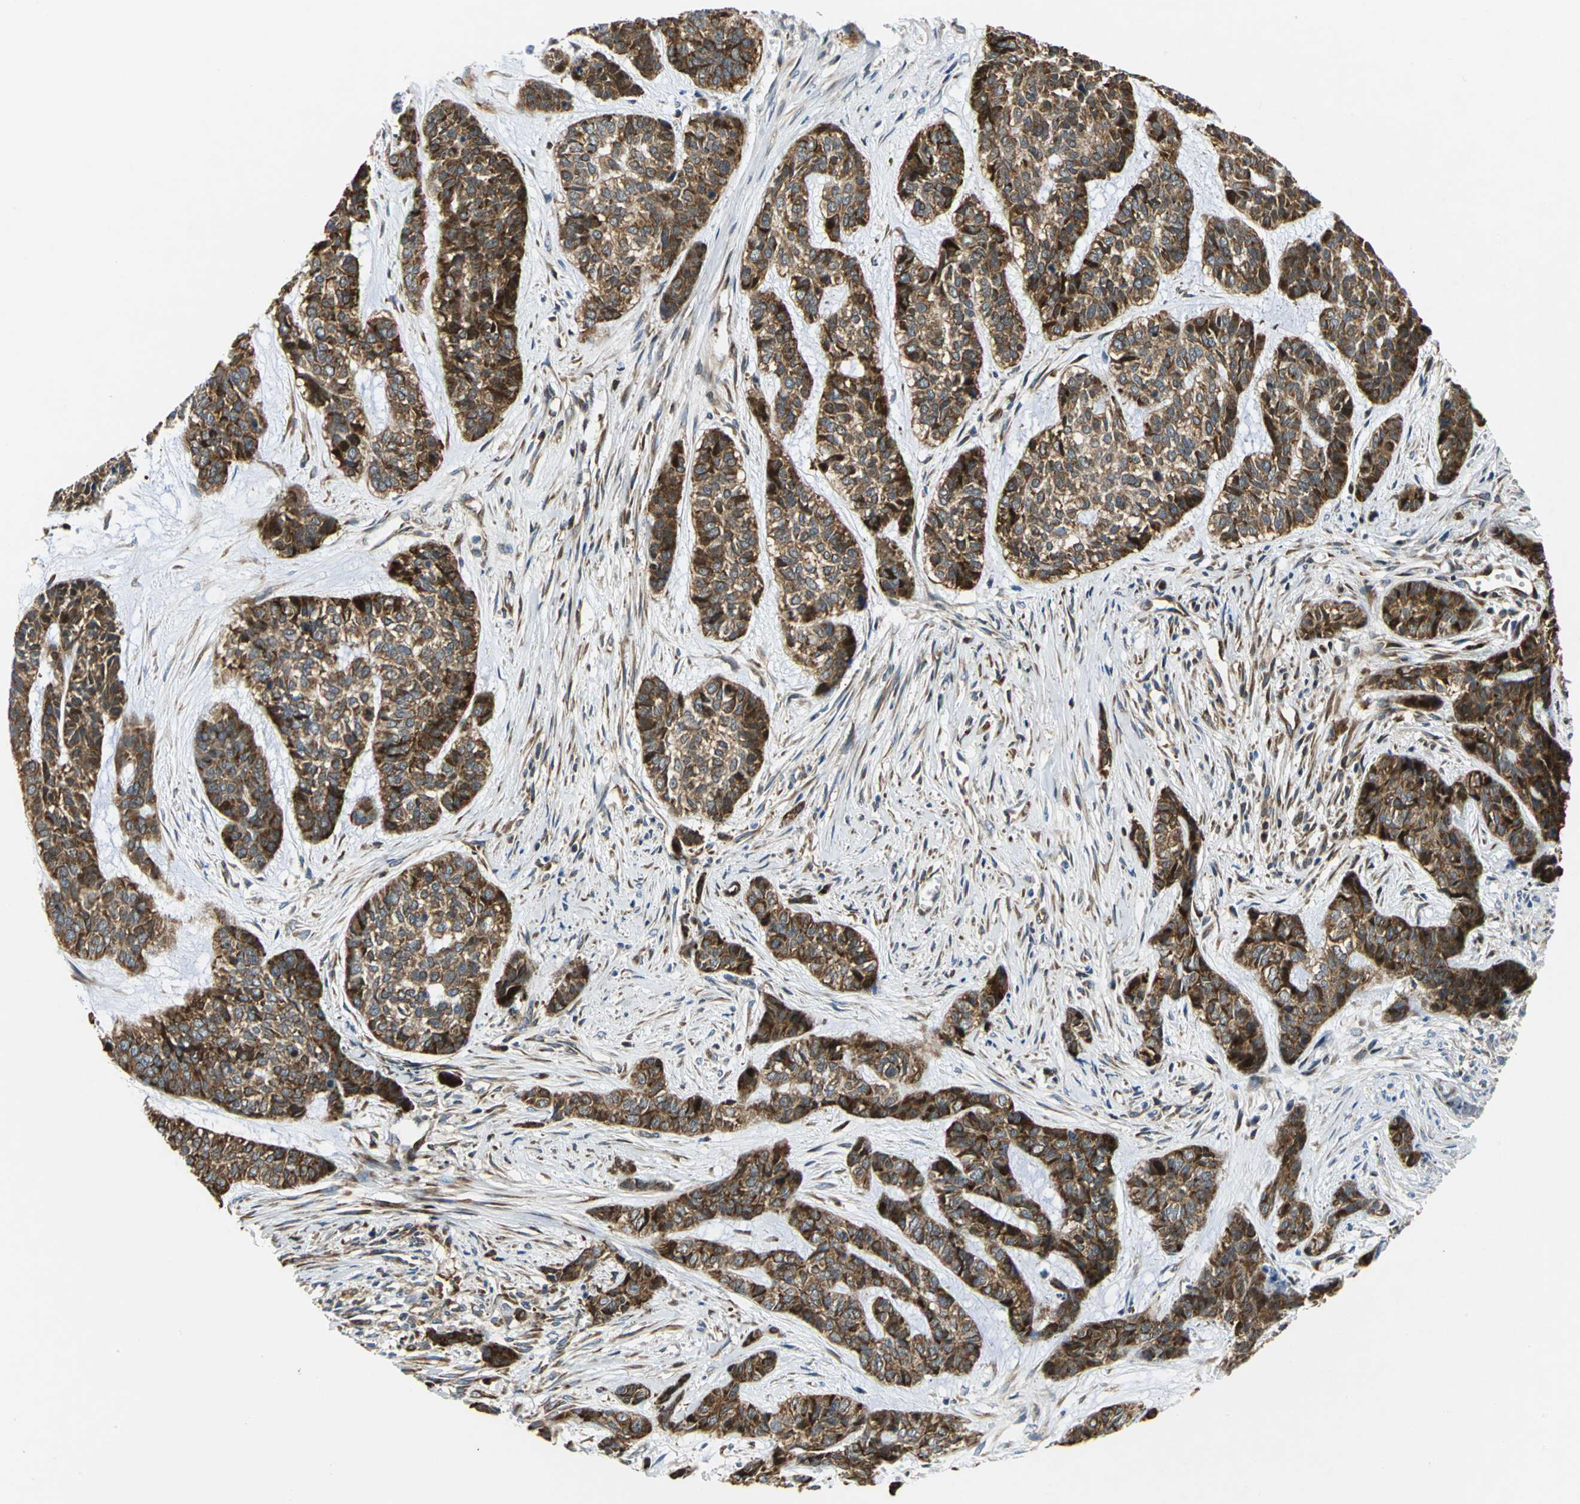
{"staining": {"intensity": "strong", "quantity": ">75%", "location": "cytoplasmic/membranous"}, "tissue": "skin cancer", "cell_type": "Tumor cells", "image_type": "cancer", "snomed": [{"axis": "morphology", "description": "Basal cell carcinoma"}, {"axis": "topography", "description": "Skin"}], "caption": "Immunohistochemistry (IHC) of human skin cancer (basal cell carcinoma) shows high levels of strong cytoplasmic/membranous staining in approximately >75% of tumor cells. (DAB (3,3'-diaminobenzidine) IHC, brown staining for protein, blue staining for nuclei).", "gene": "YBX1", "patient": {"sex": "female", "age": 64}}